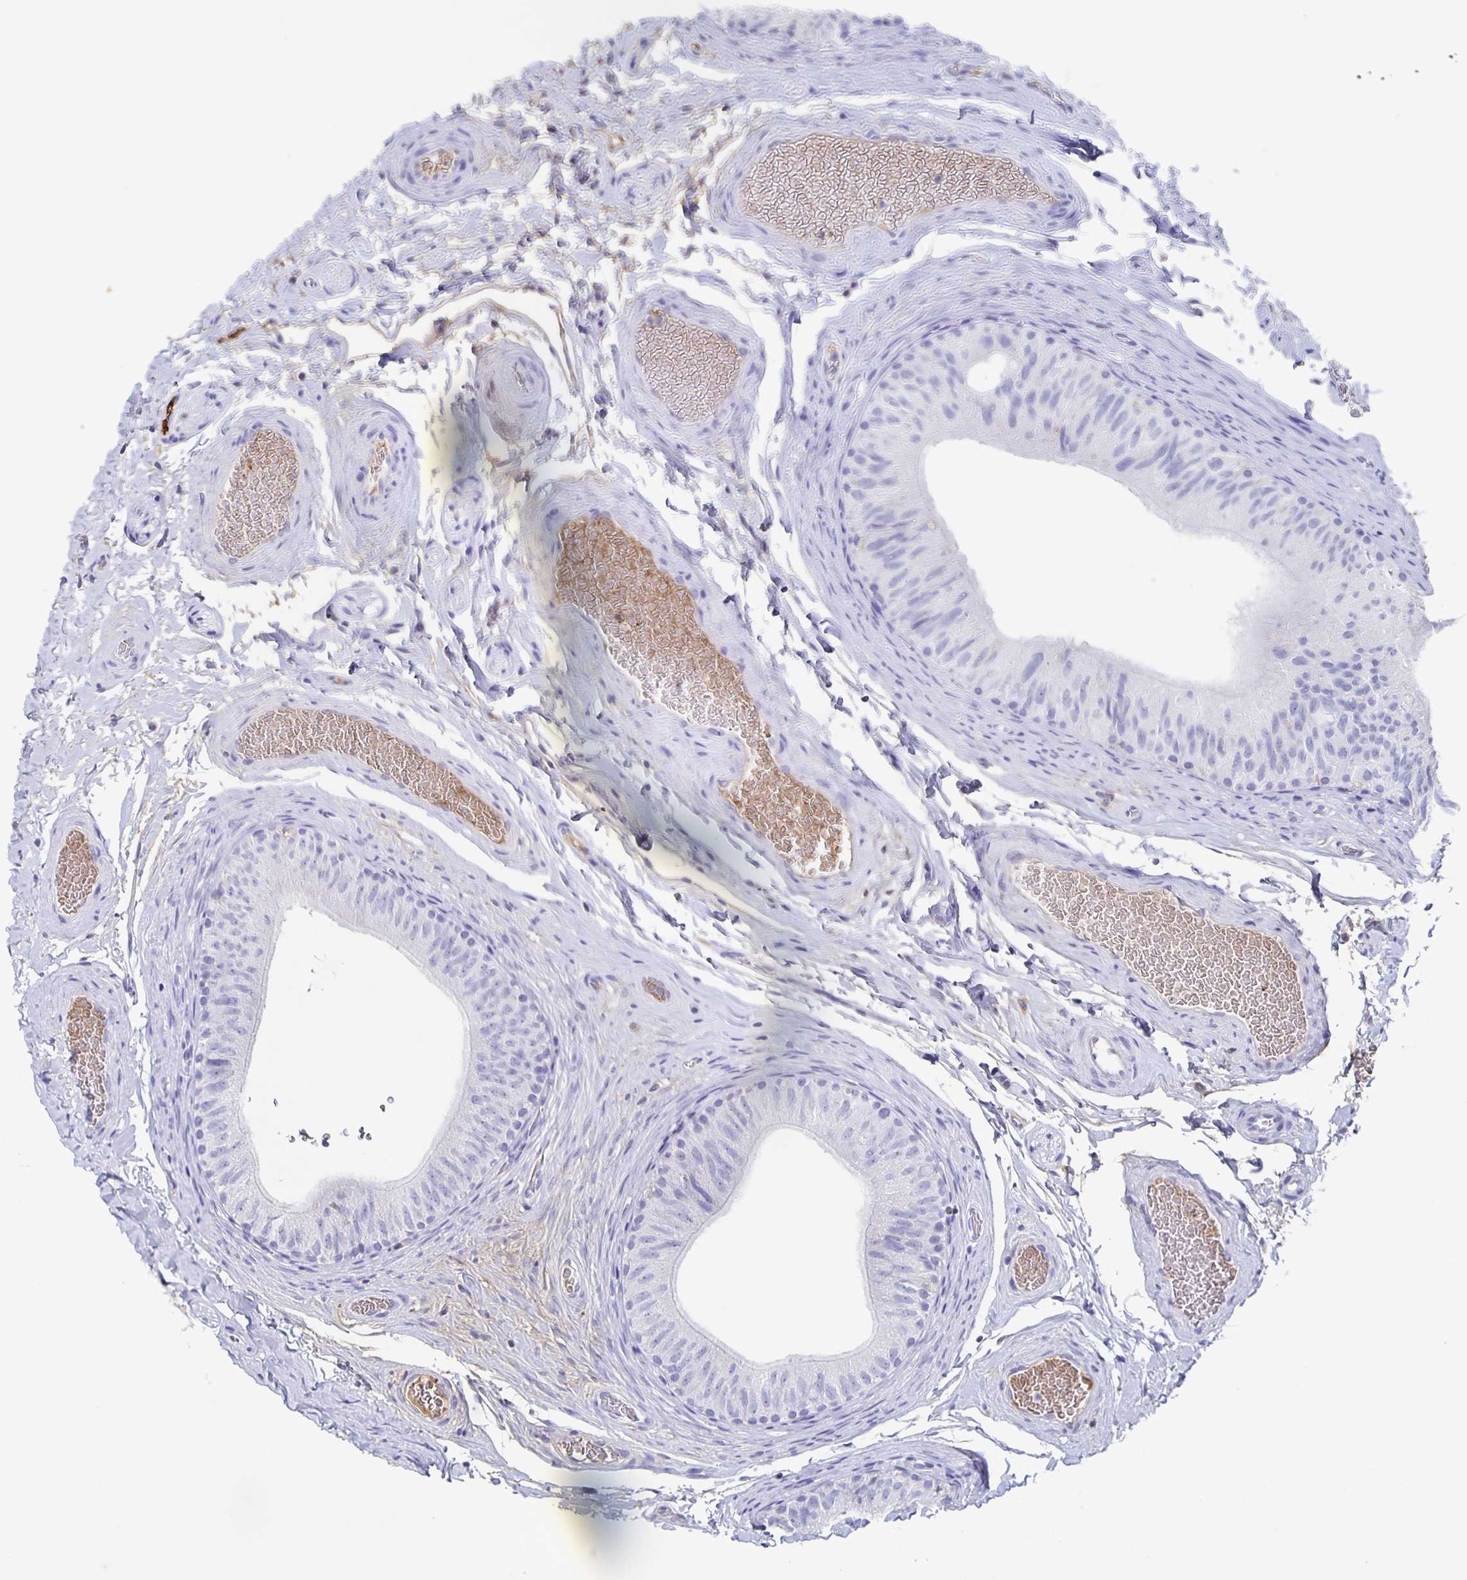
{"staining": {"intensity": "negative", "quantity": "none", "location": "none"}, "tissue": "epididymis", "cell_type": "Glandular cells", "image_type": "normal", "snomed": [{"axis": "morphology", "description": "Normal tissue, NOS"}, {"axis": "topography", "description": "Epididymis, spermatic cord, NOS"}, {"axis": "topography", "description": "Epididymis"}], "caption": "Immunohistochemical staining of normal human epididymis shows no significant expression in glandular cells.", "gene": "FGA", "patient": {"sex": "male", "age": 31}}